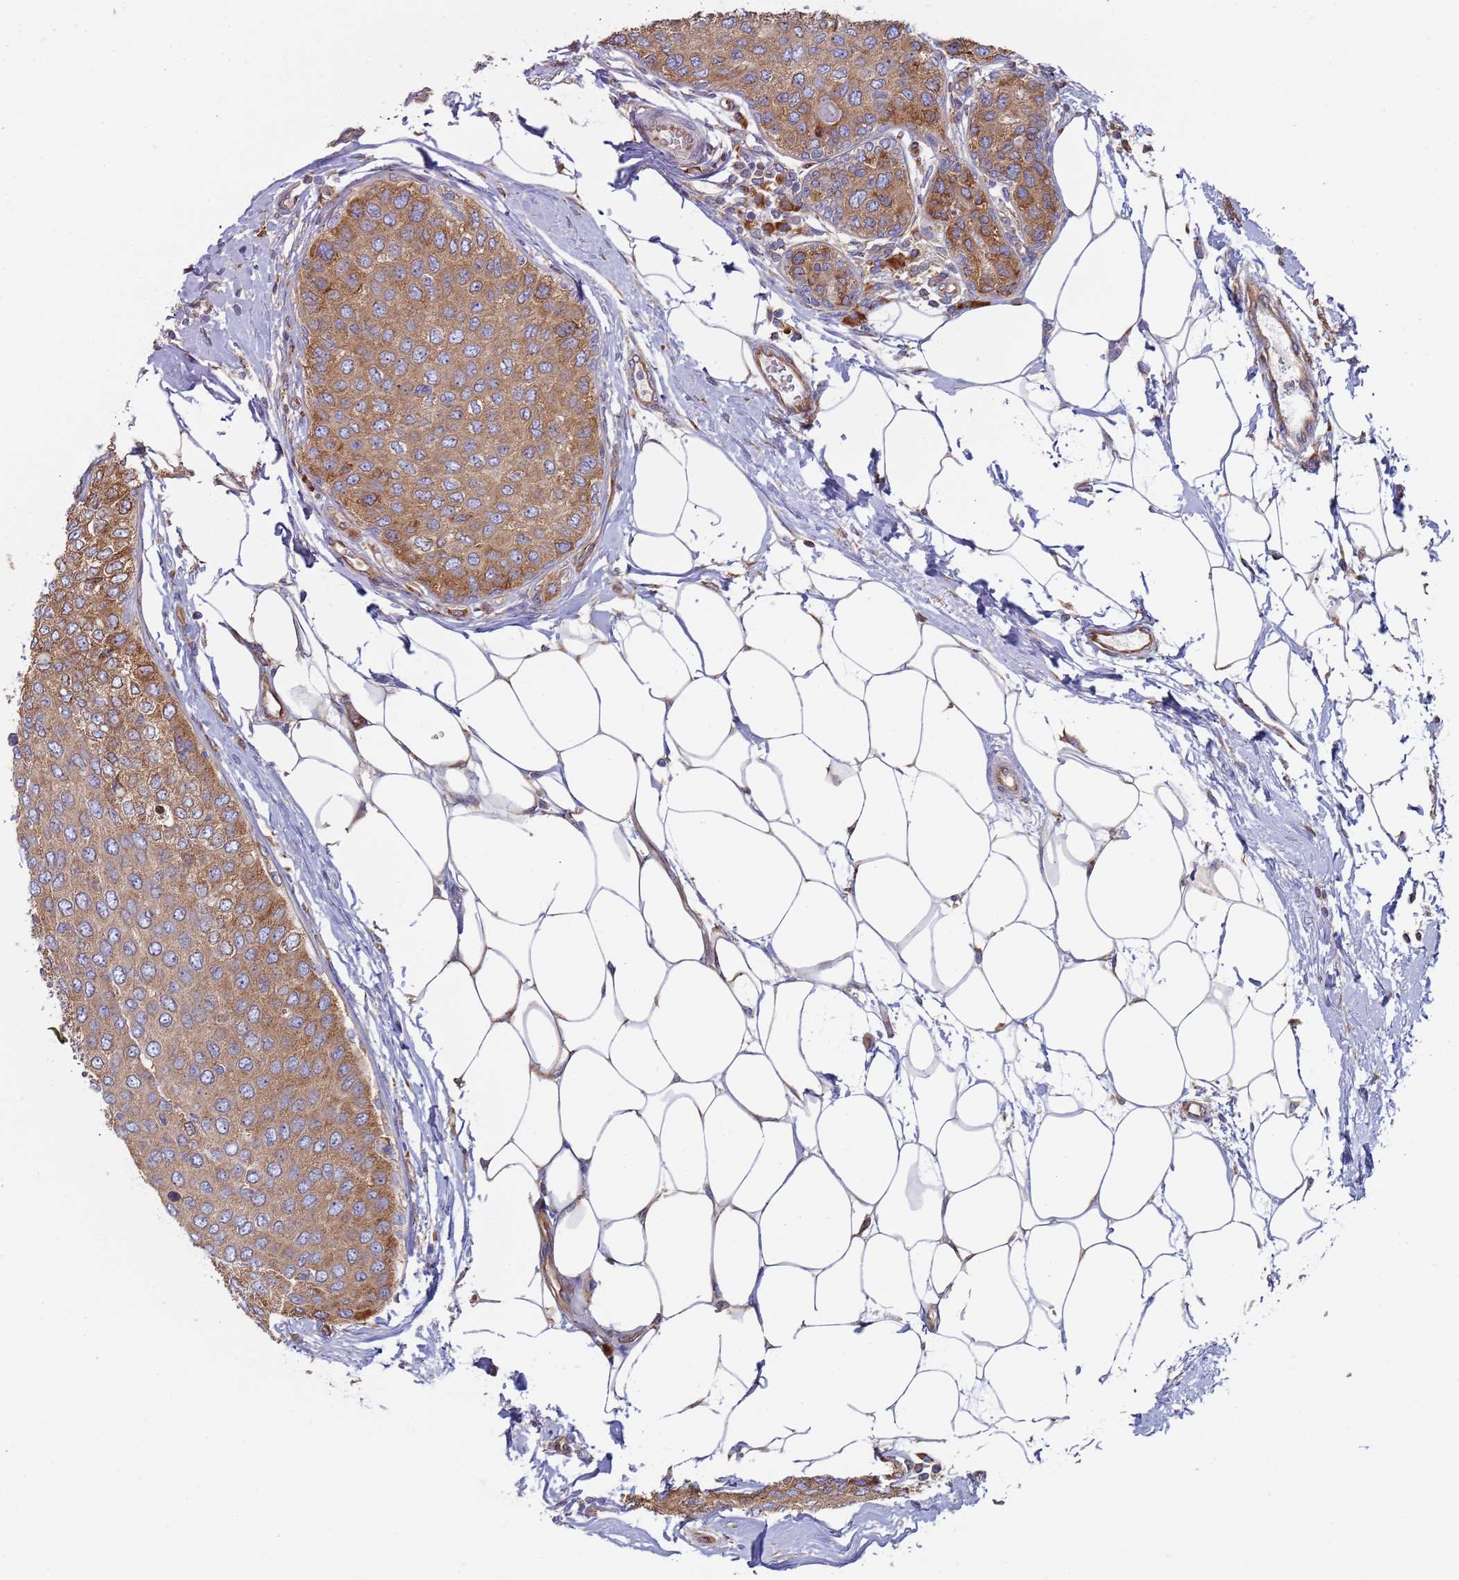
{"staining": {"intensity": "moderate", "quantity": ">75%", "location": "cytoplasmic/membranous"}, "tissue": "breast cancer", "cell_type": "Tumor cells", "image_type": "cancer", "snomed": [{"axis": "morphology", "description": "Duct carcinoma"}, {"axis": "topography", "description": "Breast"}], "caption": "Brown immunohistochemical staining in human infiltrating ductal carcinoma (breast) reveals moderate cytoplasmic/membranous positivity in about >75% of tumor cells.", "gene": "ZNF844", "patient": {"sex": "female", "age": 72}}